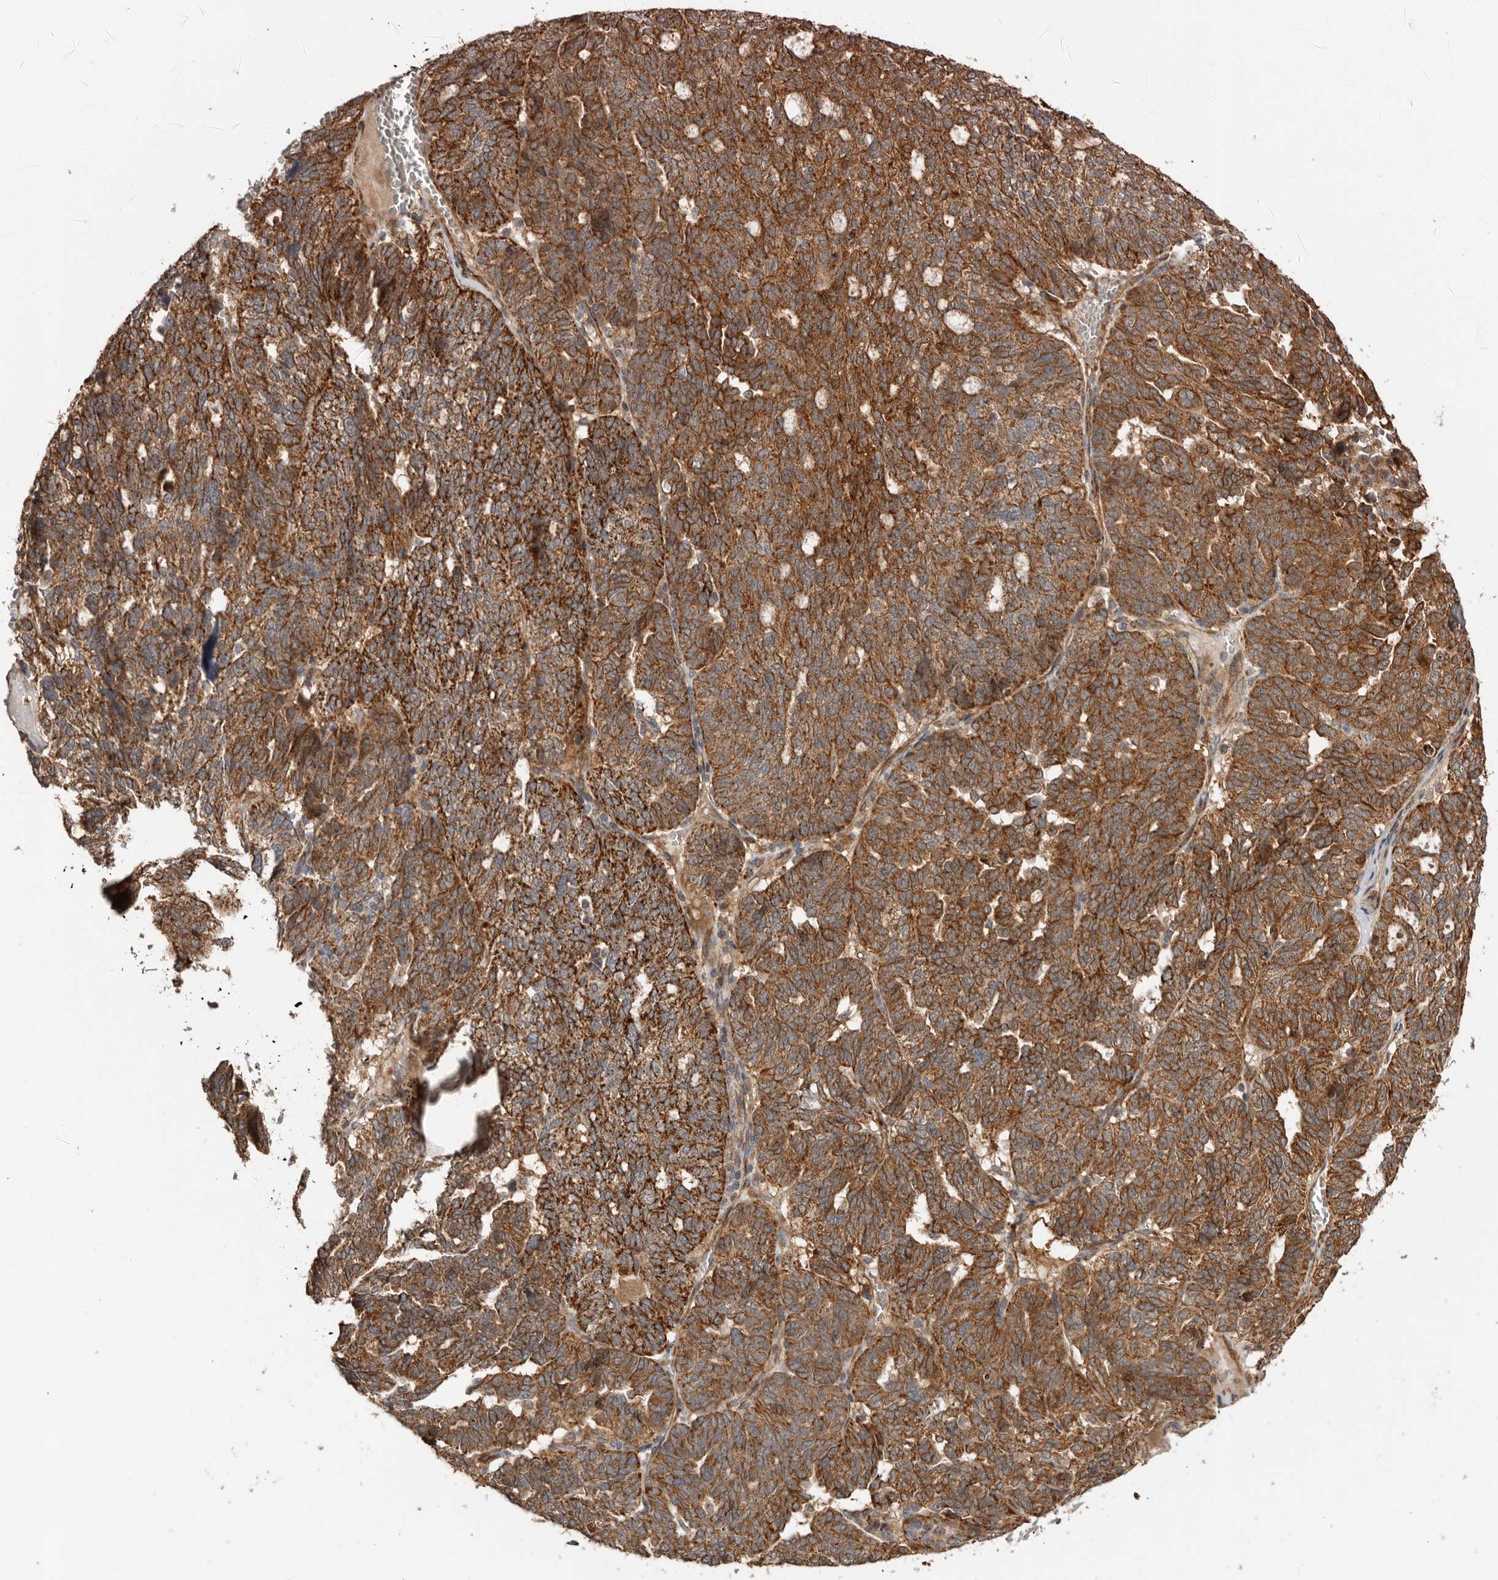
{"staining": {"intensity": "strong", "quantity": ">75%", "location": "cytoplasmic/membranous"}, "tissue": "ovarian cancer", "cell_type": "Tumor cells", "image_type": "cancer", "snomed": [{"axis": "morphology", "description": "Cystadenocarcinoma, serous, NOS"}, {"axis": "topography", "description": "Ovary"}], "caption": "Ovarian serous cystadenocarcinoma tissue demonstrates strong cytoplasmic/membranous expression in approximately >75% of tumor cells, visualized by immunohistochemistry.", "gene": "PROKR1", "patient": {"sex": "female", "age": 59}}